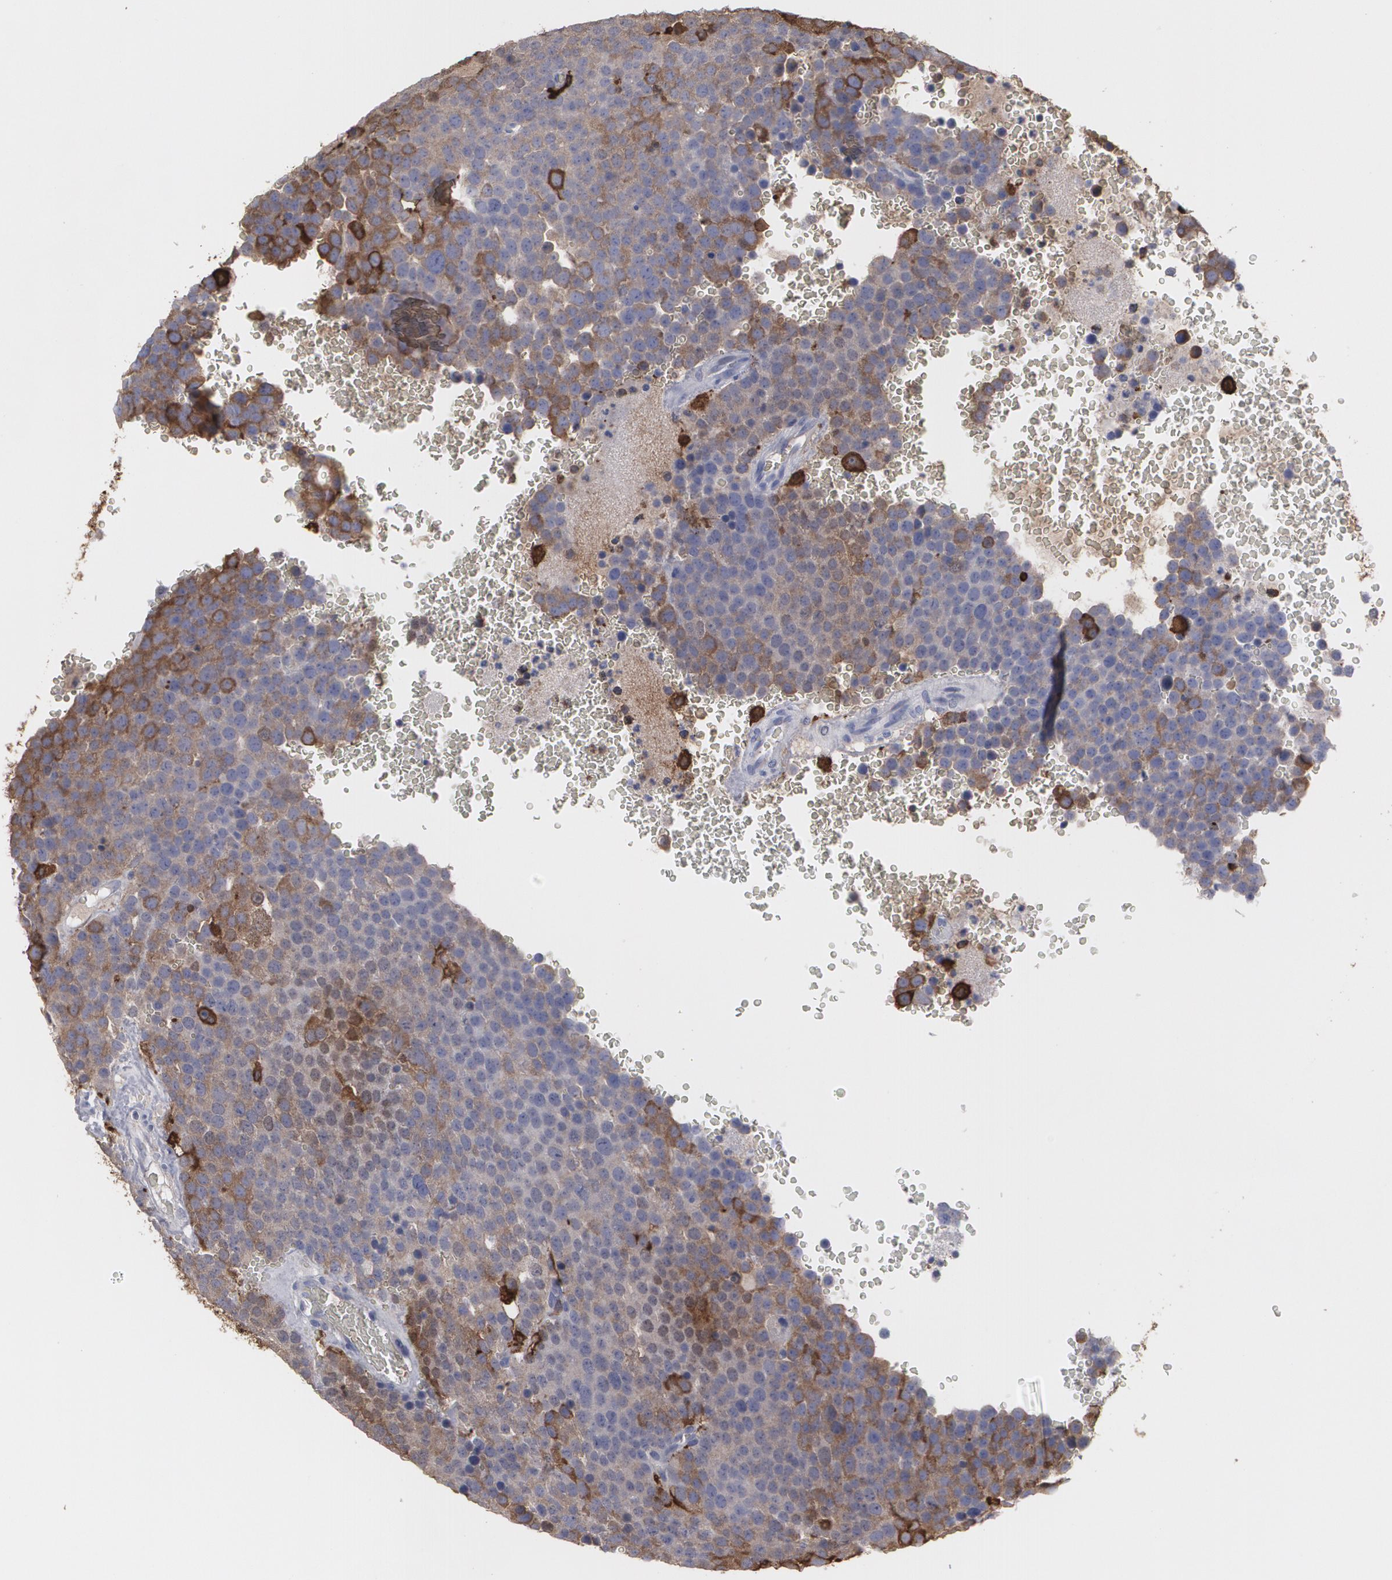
{"staining": {"intensity": "moderate", "quantity": ">75%", "location": "cytoplasmic/membranous"}, "tissue": "testis cancer", "cell_type": "Tumor cells", "image_type": "cancer", "snomed": [{"axis": "morphology", "description": "Seminoma, NOS"}, {"axis": "topography", "description": "Testis"}], "caption": "Tumor cells exhibit medium levels of moderate cytoplasmic/membranous positivity in about >75% of cells in seminoma (testis). The protein of interest is shown in brown color, while the nuclei are stained blue.", "gene": "ODC1", "patient": {"sex": "male", "age": 71}}